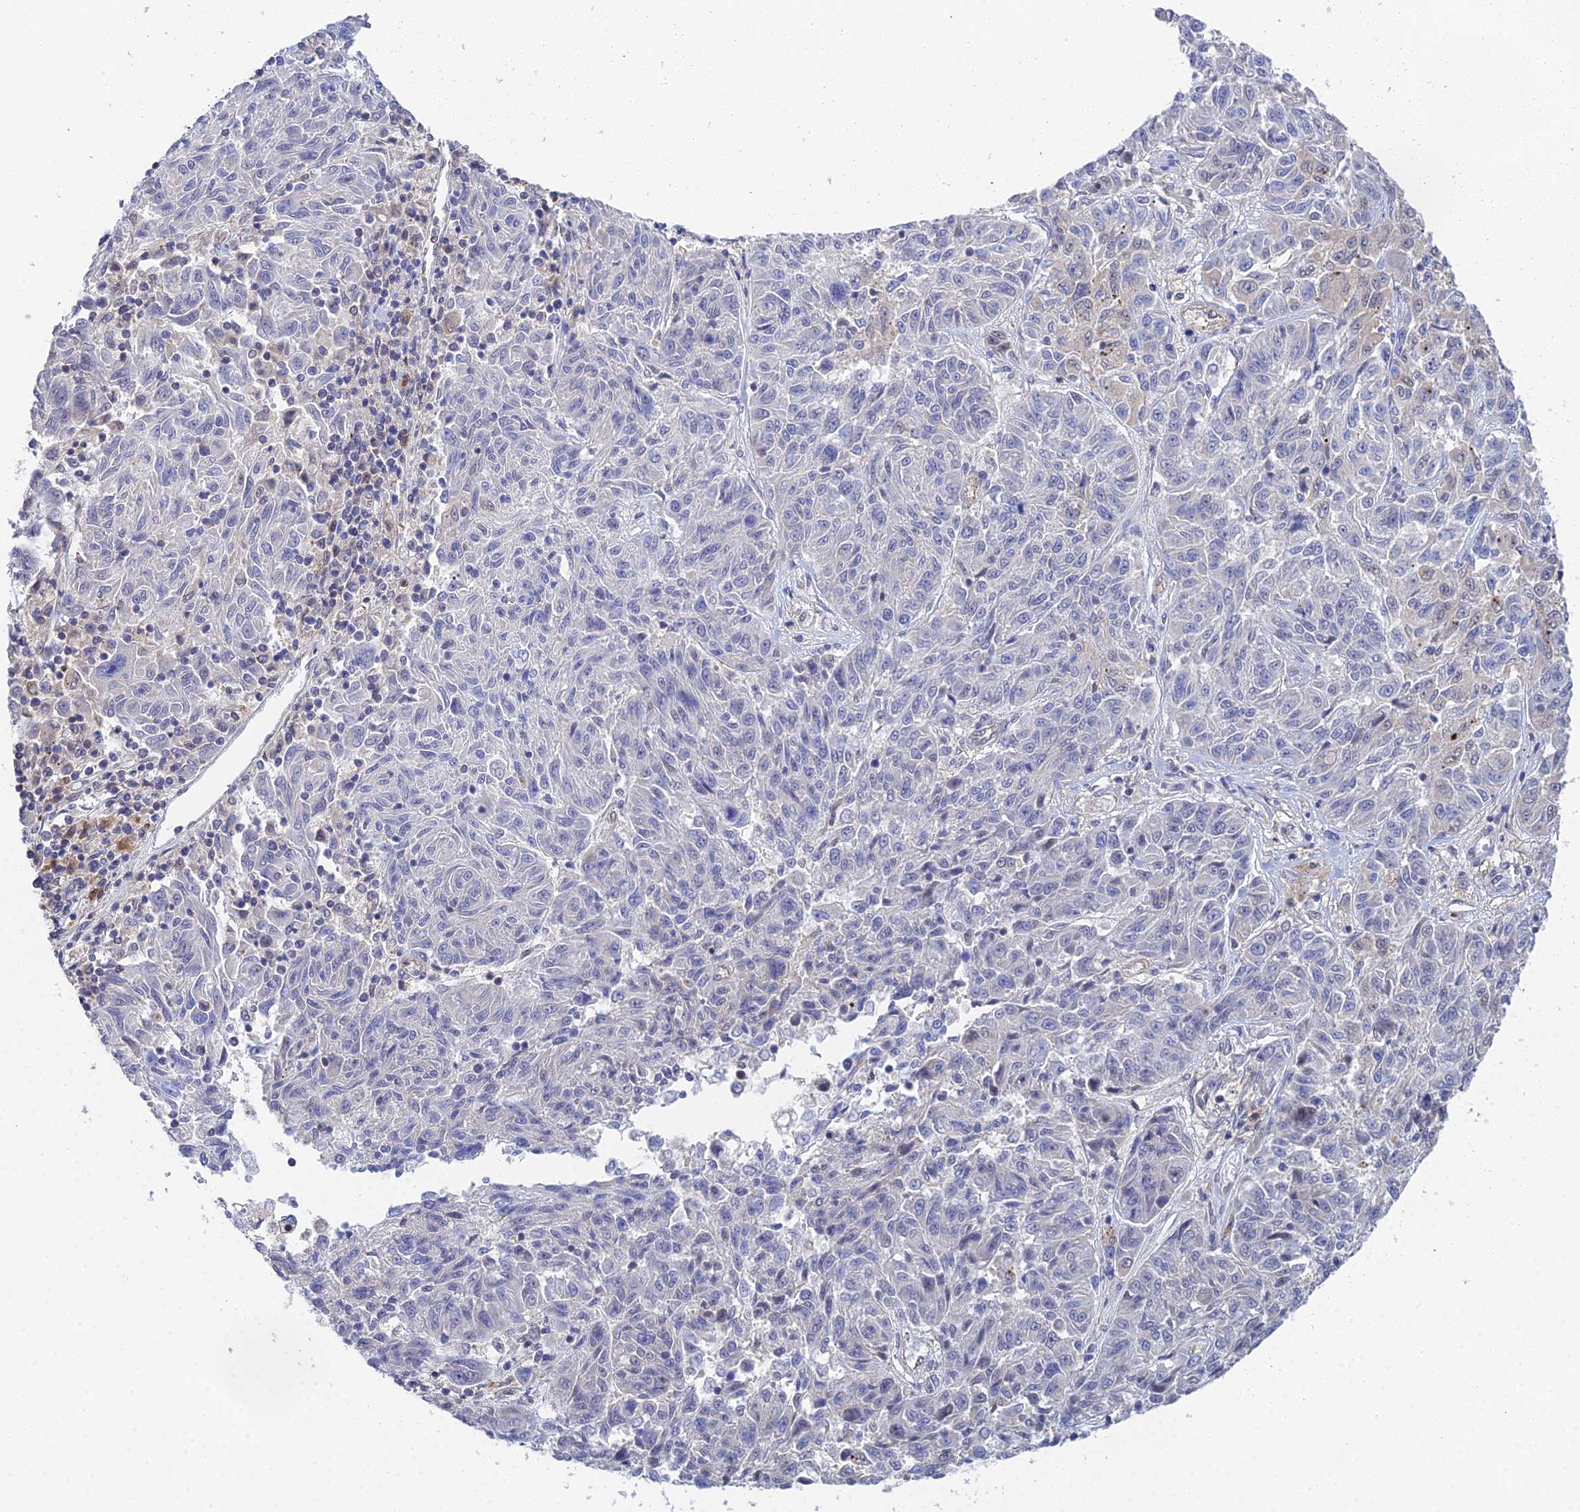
{"staining": {"intensity": "negative", "quantity": "none", "location": "none"}, "tissue": "melanoma", "cell_type": "Tumor cells", "image_type": "cancer", "snomed": [{"axis": "morphology", "description": "Malignant melanoma, NOS"}, {"axis": "topography", "description": "Skin"}], "caption": "There is no significant expression in tumor cells of malignant melanoma.", "gene": "DNAH14", "patient": {"sex": "male", "age": 53}}